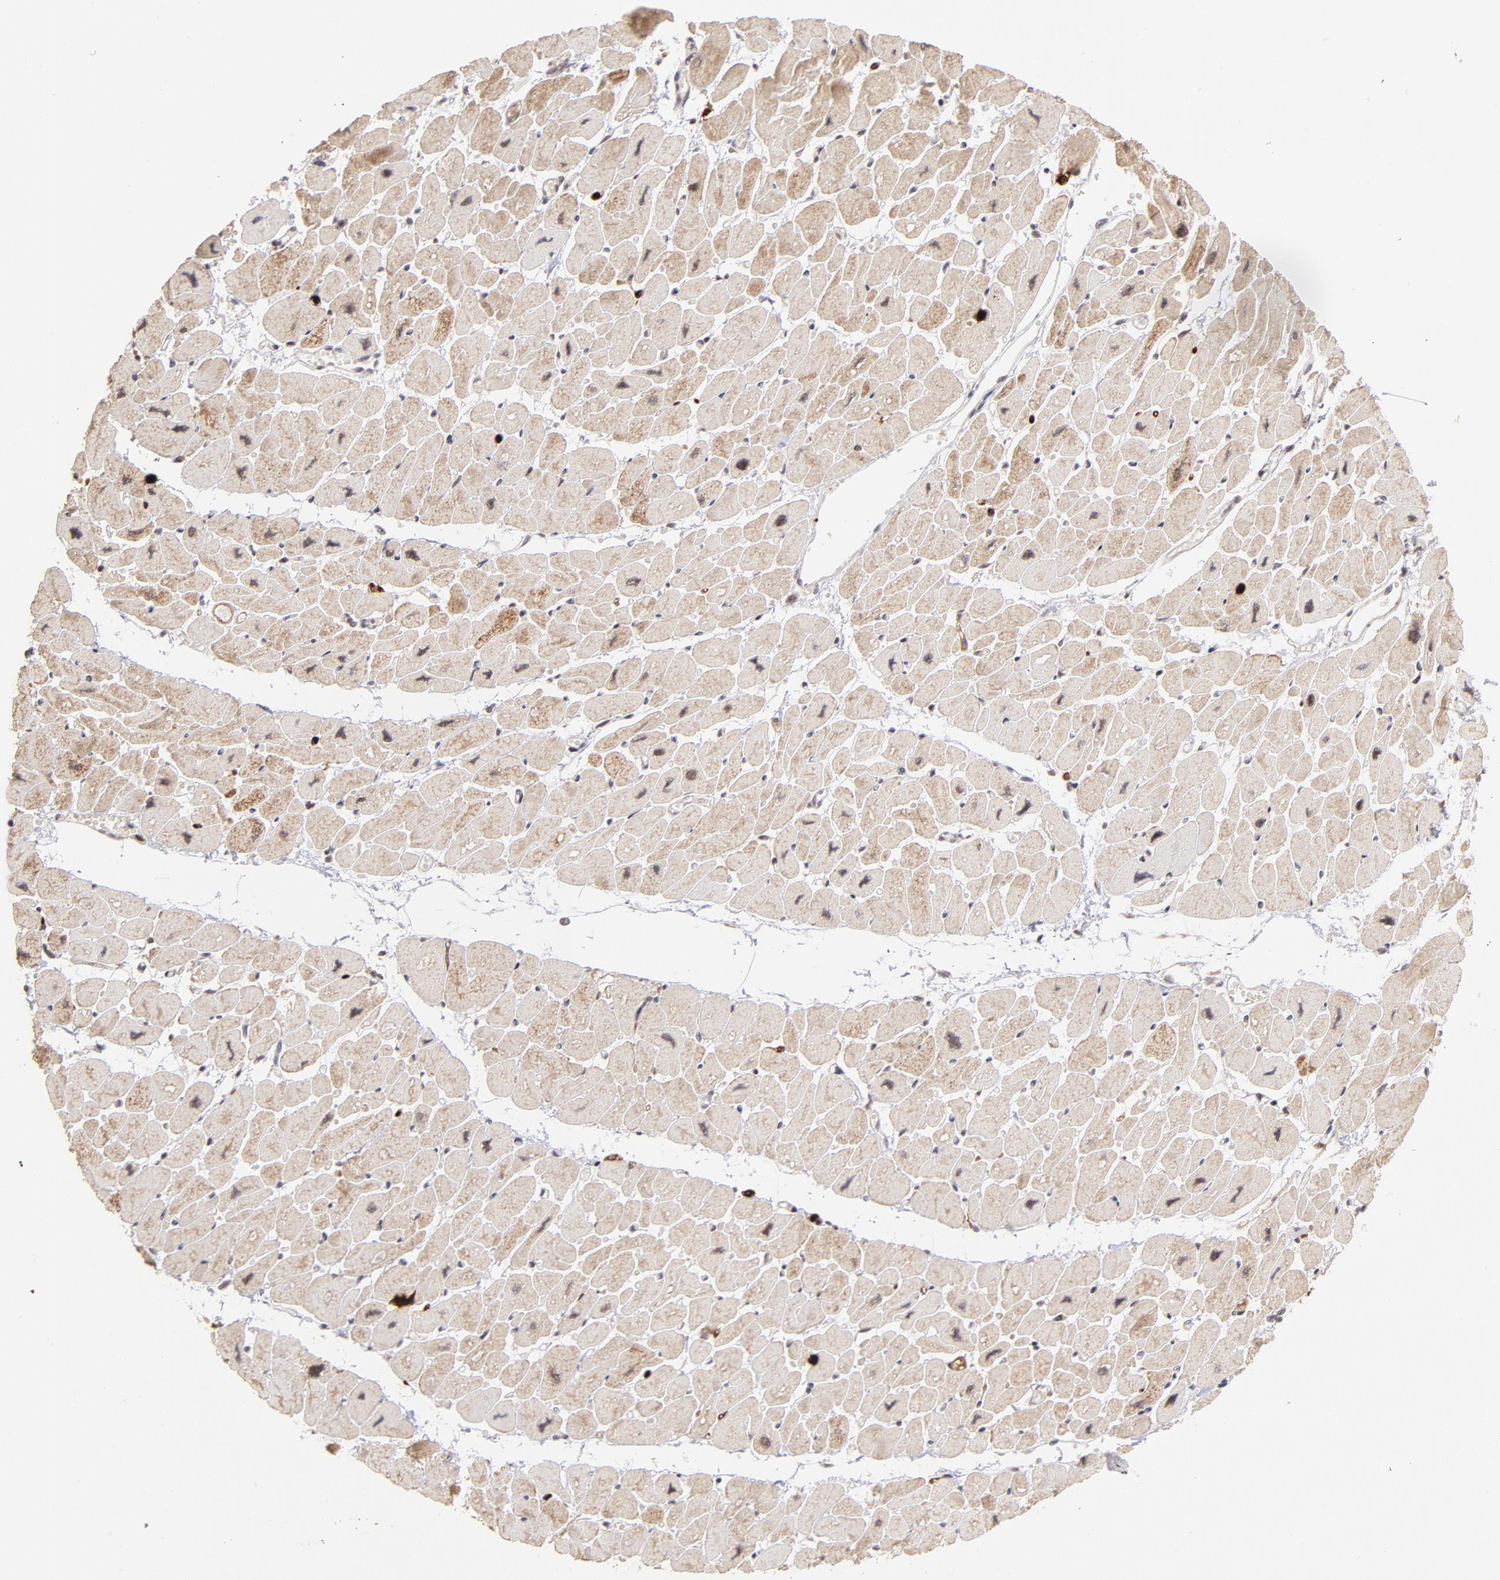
{"staining": {"intensity": "moderate", "quantity": ">75%", "location": "cytoplasmic/membranous"}, "tissue": "heart muscle", "cell_type": "Cardiomyocytes", "image_type": "normal", "snomed": [{"axis": "morphology", "description": "Normal tissue, NOS"}, {"axis": "topography", "description": "Heart"}], "caption": "A histopathology image of heart muscle stained for a protein shows moderate cytoplasmic/membranous brown staining in cardiomyocytes. (Stains: DAB in brown, nuclei in blue, Microscopy: brightfield microscopy at high magnification).", "gene": "ZFX", "patient": {"sex": "female", "age": 54}}